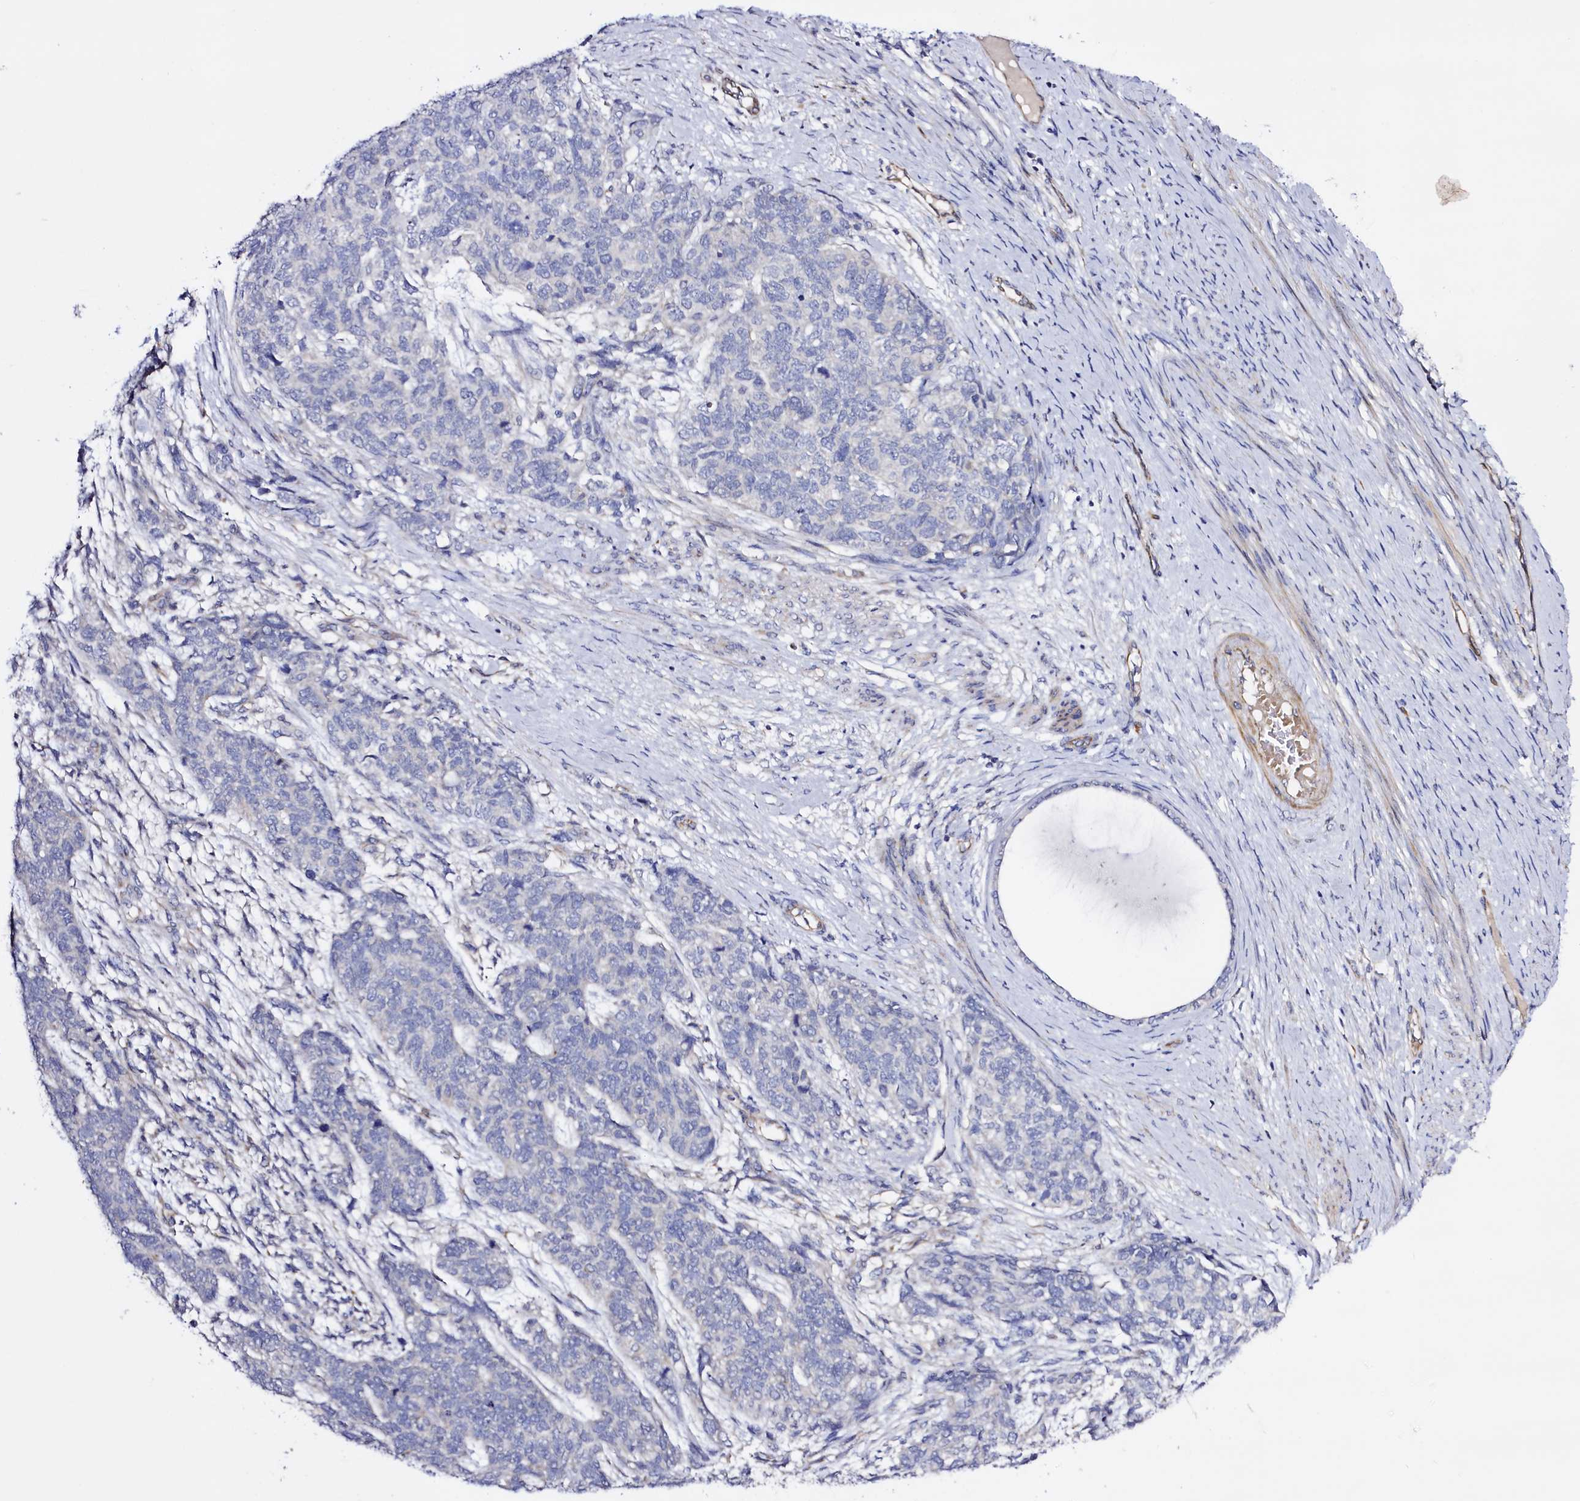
{"staining": {"intensity": "negative", "quantity": "none", "location": "none"}, "tissue": "cervical cancer", "cell_type": "Tumor cells", "image_type": "cancer", "snomed": [{"axis": "morphology", "description": "Squamous cell carcinoma, NOS"}, {"axis": "topography", "description": "Cervix"}], "caption": "Immunohistochemistry (IHC) image of squamous cell carcinoma (cervical) stained for a protein (brown), which demonstrates no expression in tumor cells.", "gene": "SLC7A1", "patient": {"sex": "female", "age": 63}}